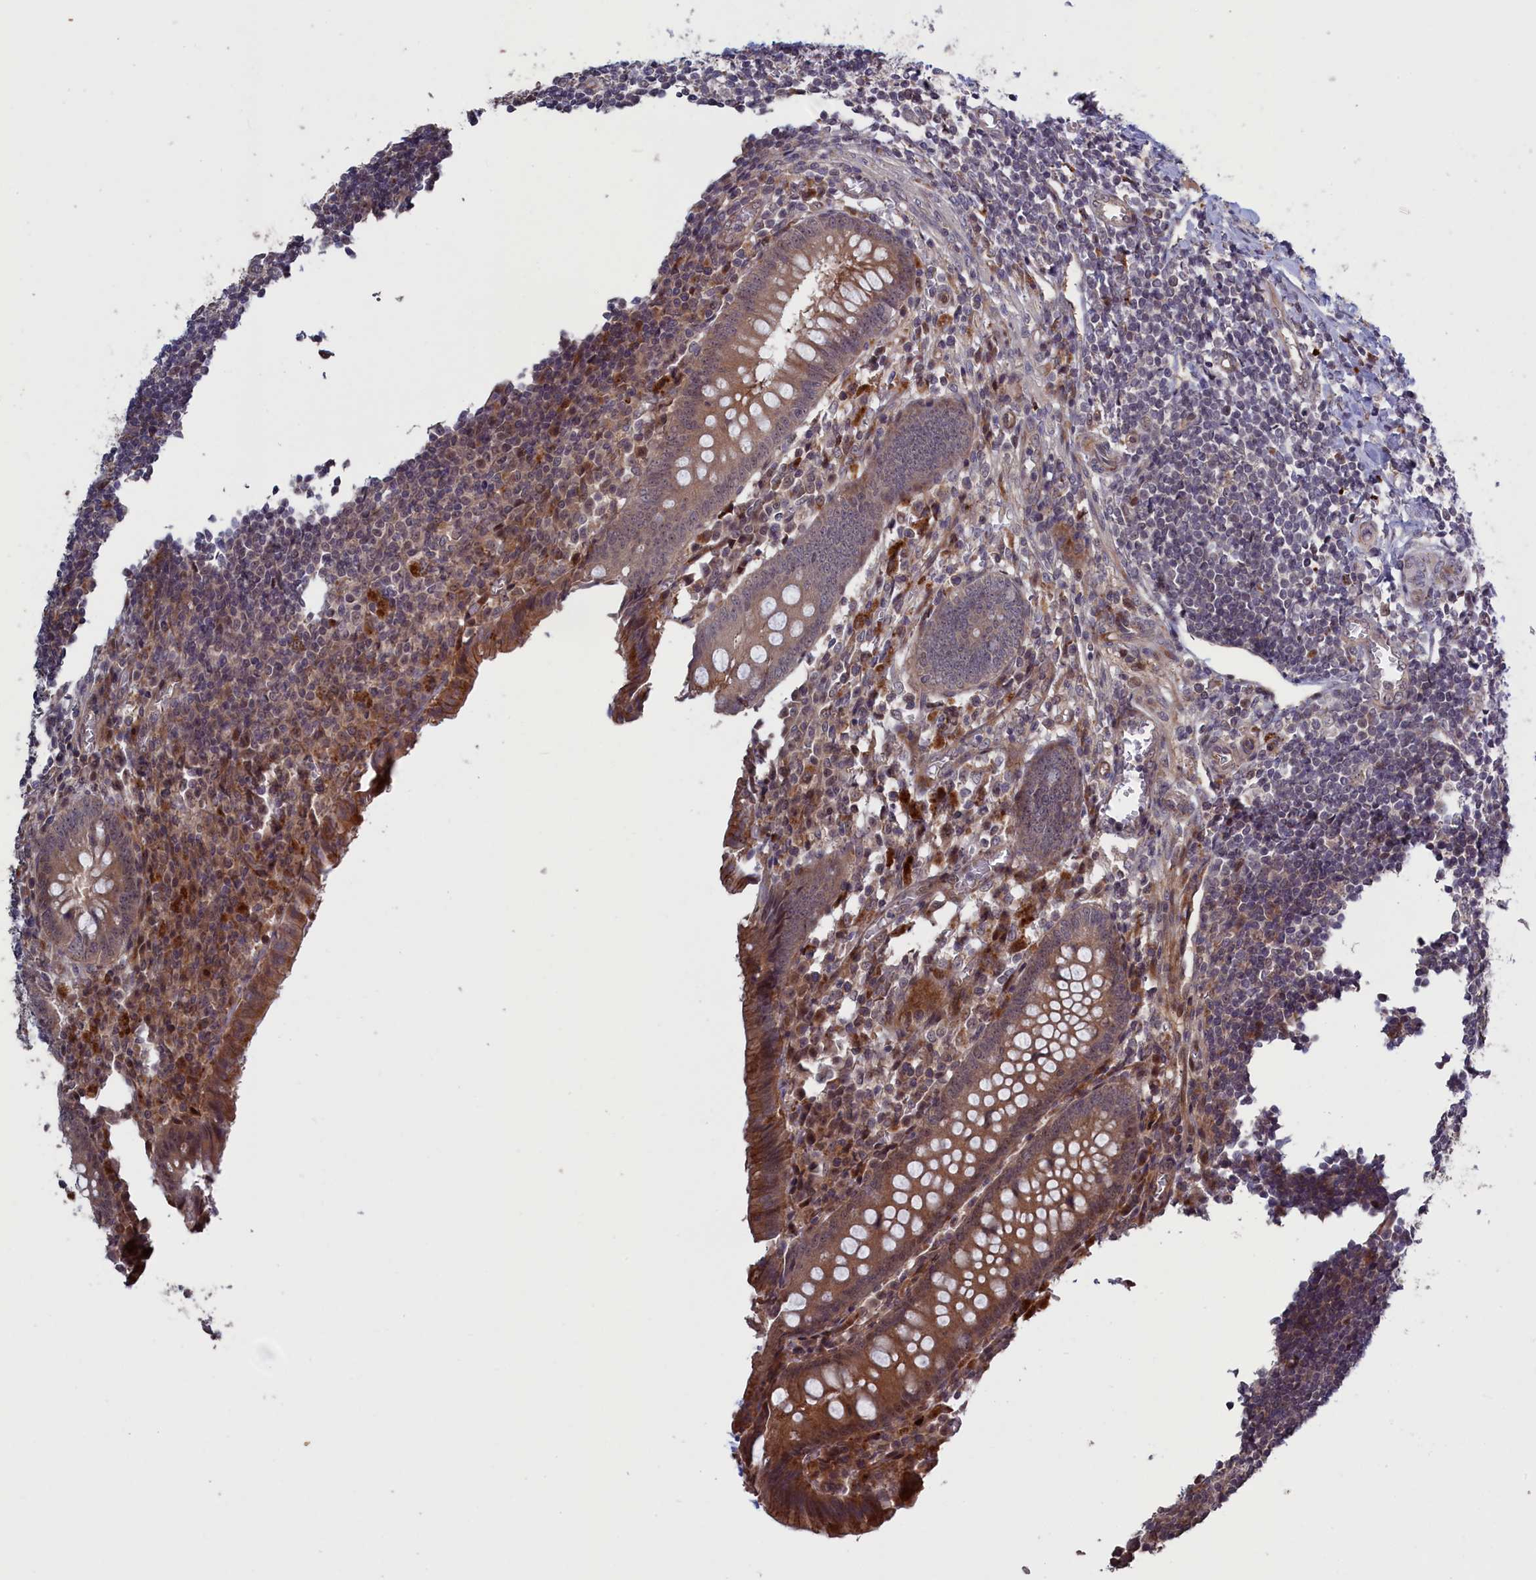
{"staining": {"intensity": "moderate", "quantity": ">75%", "location": "cytoplasmic/membranous,nuclear"}, "tissue": "appendix", "cell_type": "Glandular cells", "image_type": "normal", "snomed": [{"axis": "morphology", "description": "Normal tissue, NOS"}, {"axis": "topography", "description": "Appendix"}], "caption": "Appendix stained with DAB (3,3'-diaminobenzidine) immunohistochemistry shows medium levels of moderate cytoplasmic/membranous,nuclear staining in approximately >75% of glandular cells.", "gene": "LSG1", "patient": {"sex": "female", "age": 17}}